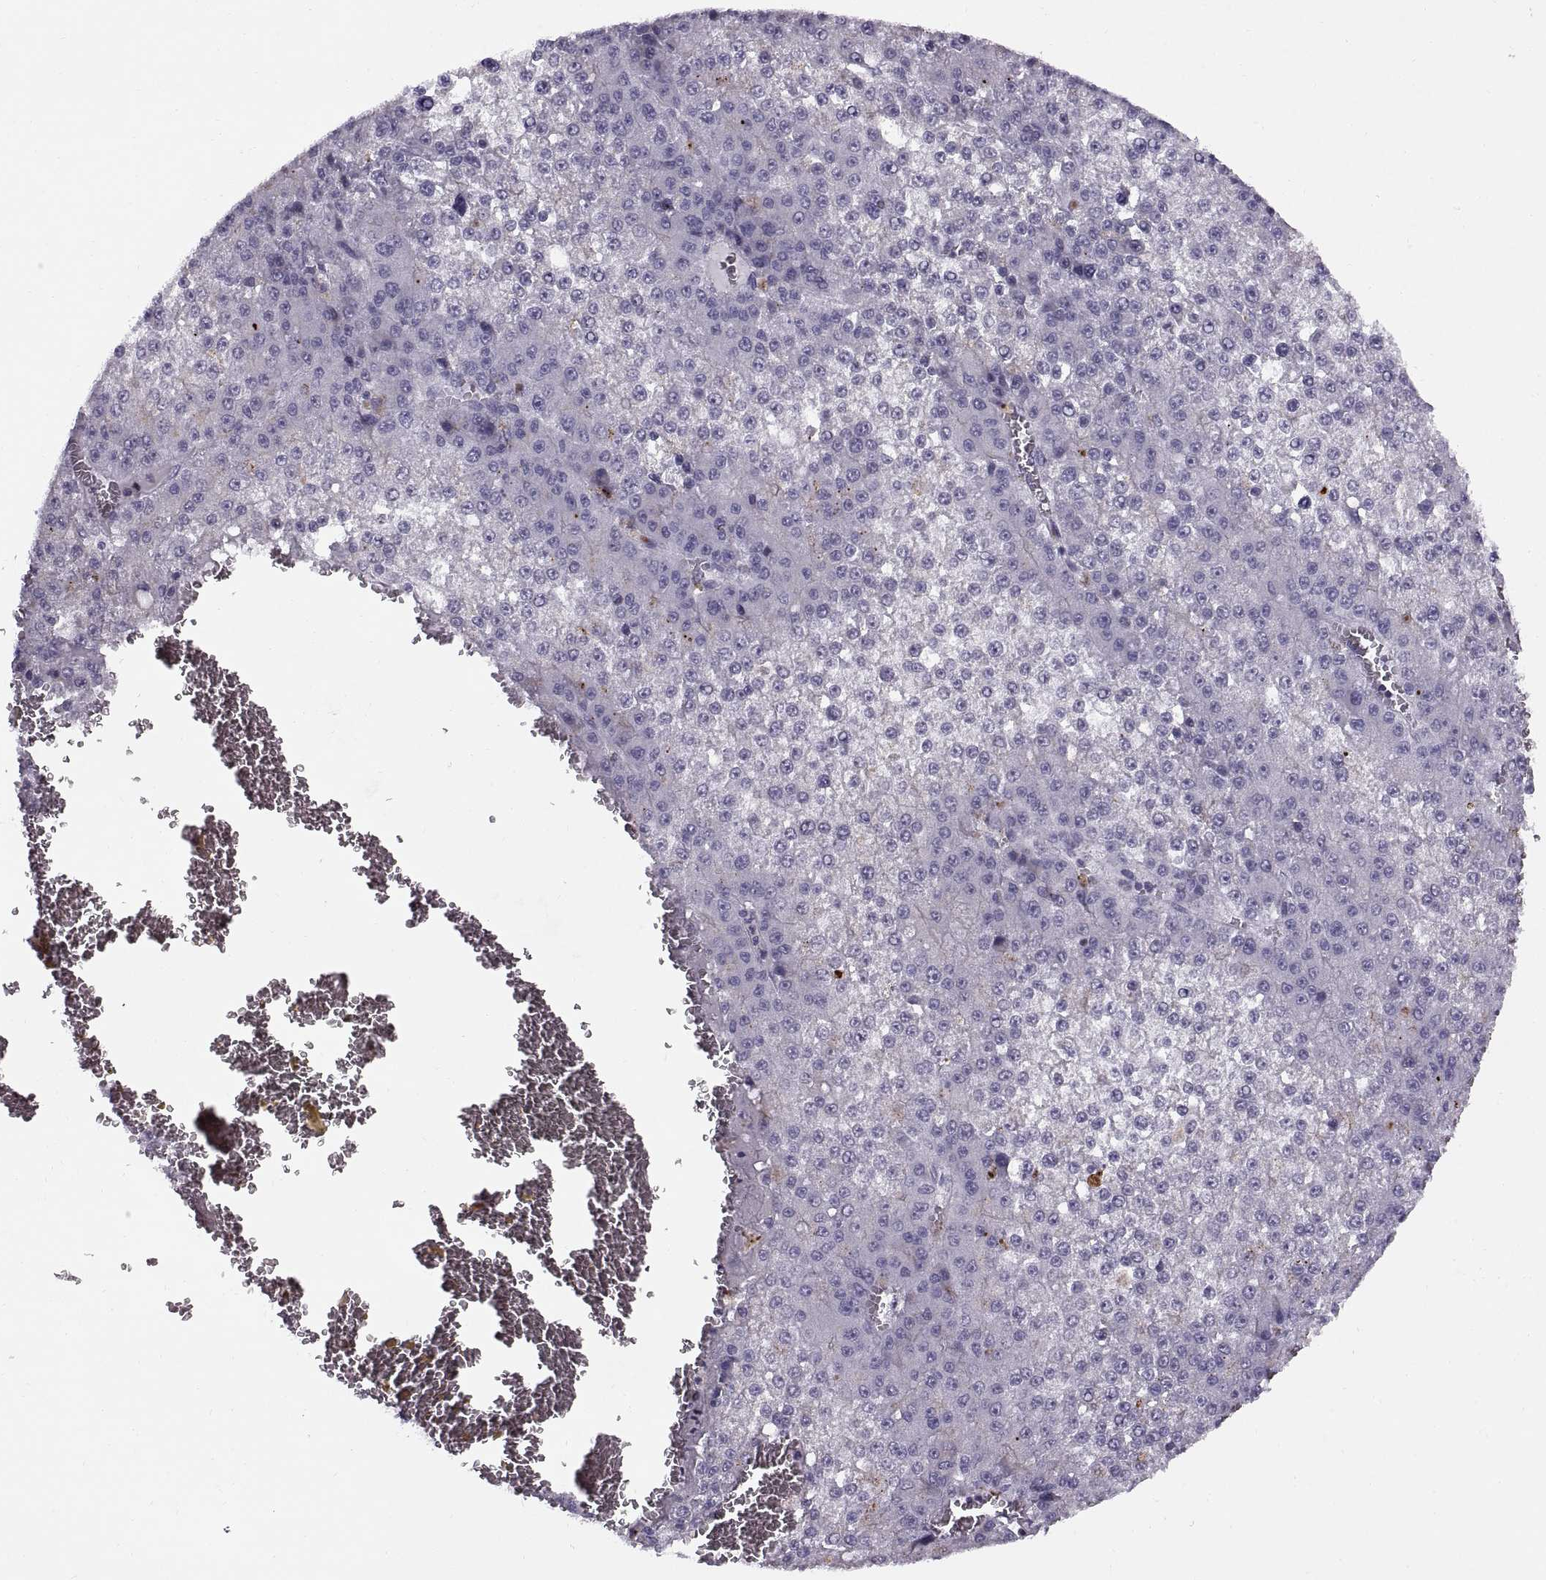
{"staining": {"intensity": "negative", "quantity": "none", "location": "none"}, "tissue": "liver cancer", "cell_type": "Tumor cells", "image_type": "cancer", "snomed": [{"axis": "morphology", "description": "Carcinoma, Hepatocellular, NOS"}, {"axis": "topography", "description": "Liver"}], "caption": "A photomicrograph of human liver cancer is negative for staining in tumor cells.", "gene": "CALCR", "patient": {"sex": "female", "age": 73}}